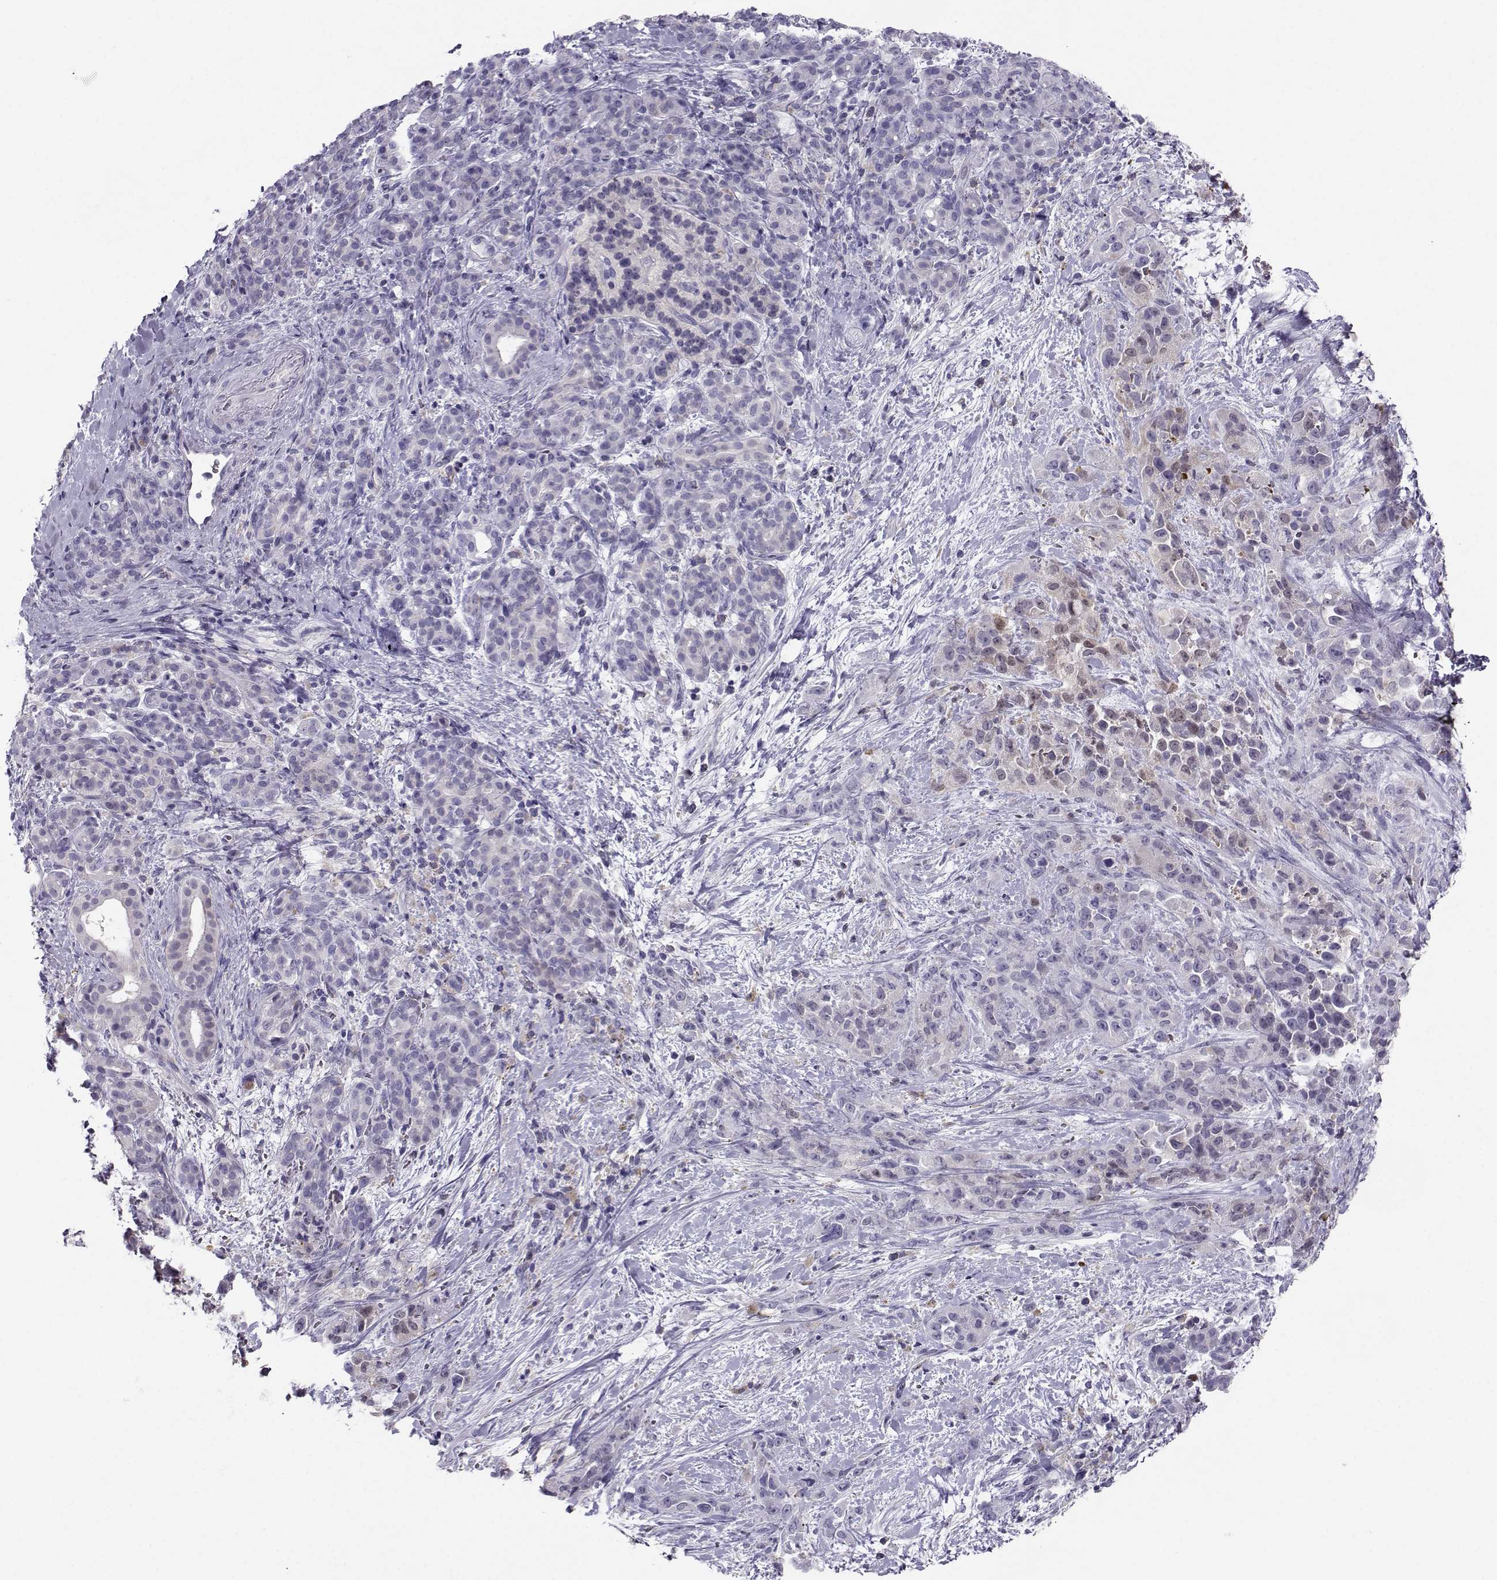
{"staining": {"intensity": "weak", "quantity": "<25%", "location": "cytoplasmic/membranous"}, "tissue": "pancreatic cancer", "cell_type": "Tumor cells", "image_type": "cancer", "snomed": [{"axis": "morphology", "description": "Adenocarcinoma, NOS"}, {"axis": "topography", "description": "Pancreas"}], "caption": "Tumor cells show no significant positivity in pancreatic adenocarcinoma. (DAB immunohistochemistry (IHC), high magnification).", "gene": "PGK1", "patient": {"sex": "male", "age": 44}}